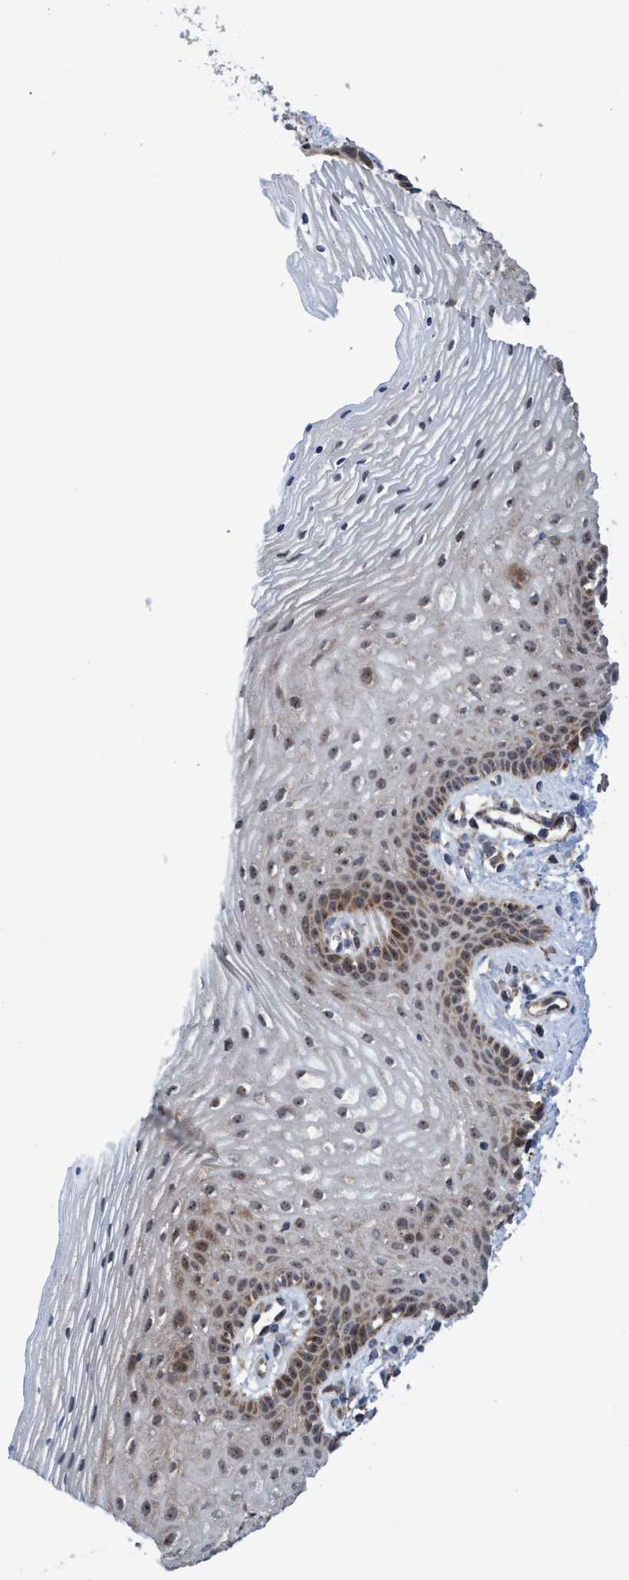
{"staining": {"intensity": "moderate", "quantity": ">75%", "location": "nuclear"}, "tissue": "vagina", "cell_type": "Squamous epithelial cells", "image_type": "normal", "snomed": [{"axis": "morphology", "description": "Normal tissue, NOS"}, {"axis": "topography", "description": "Vagina"}], "caption": "Immunohistochemical staining of unremarkable human vagina reveals medium levels of moderate nuclear staining in about >75% of squamous epithelial cells. (DAB (3,3'-diaminobenzidine) IHC with brightfield microscopy, high magnification).", "gene": "P2RY14", "patient": {"sex": "female", "age": 32}}